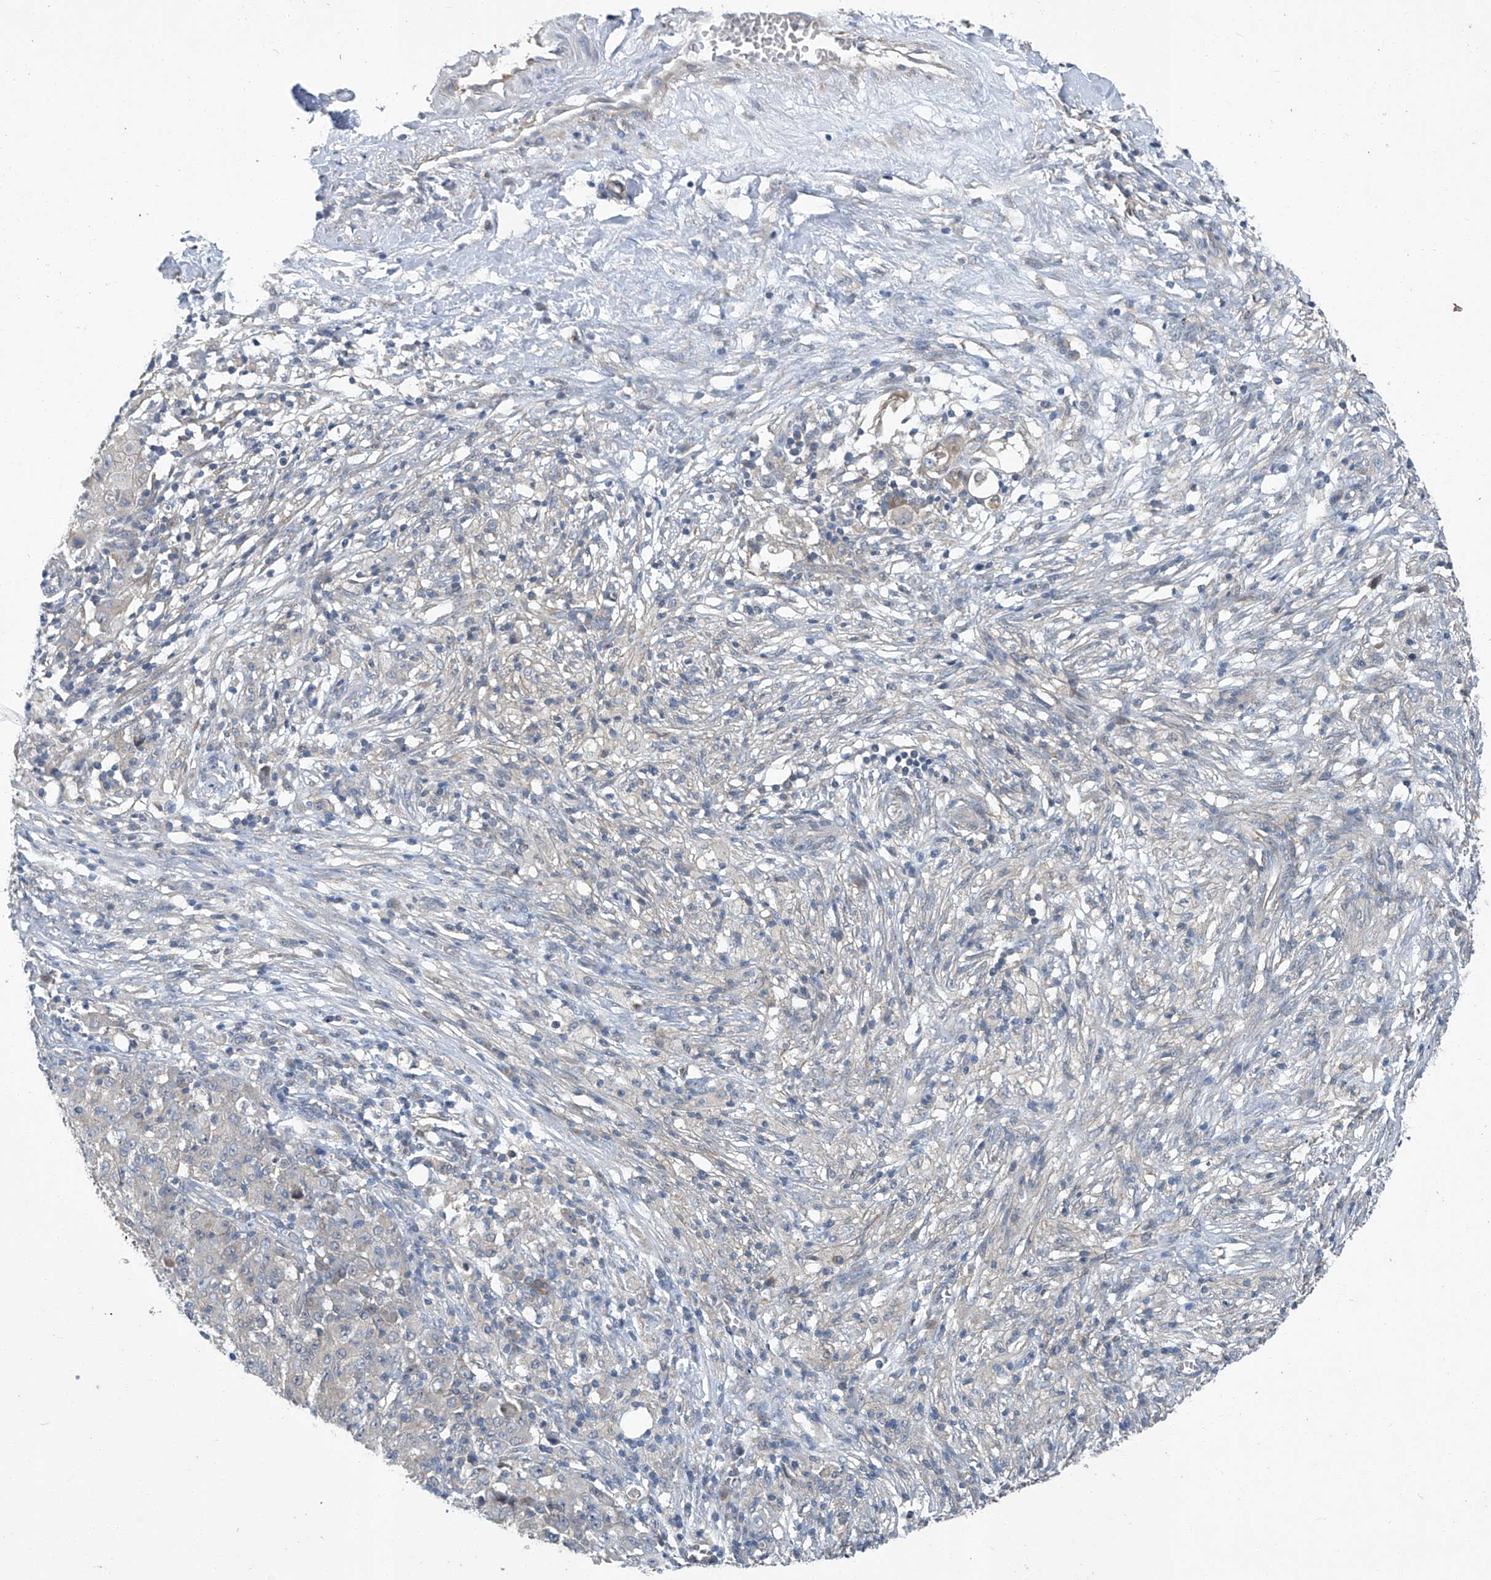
{"staining": {"intensity": "negative", "quantity": "none", "location": "none"}, "tissue": "ovarian cancer", "cell_type": "Tumor cells", "image_type": "cancer", "snomed": [{"axis": "morphology", "description": "Carcinoma, endometroid"}, {"axis": "topography", "description": "Ovary"}], "caption": "This image is of ovarian endometroid carcinoma stained with immunohistochemistry (IHC) to label a protein in brown with the nuclei are counter-stained blue. There is no staining in tumor cells.", "gene": "ANKRD34A", "patient": {"sex": "female", "age": 42}}